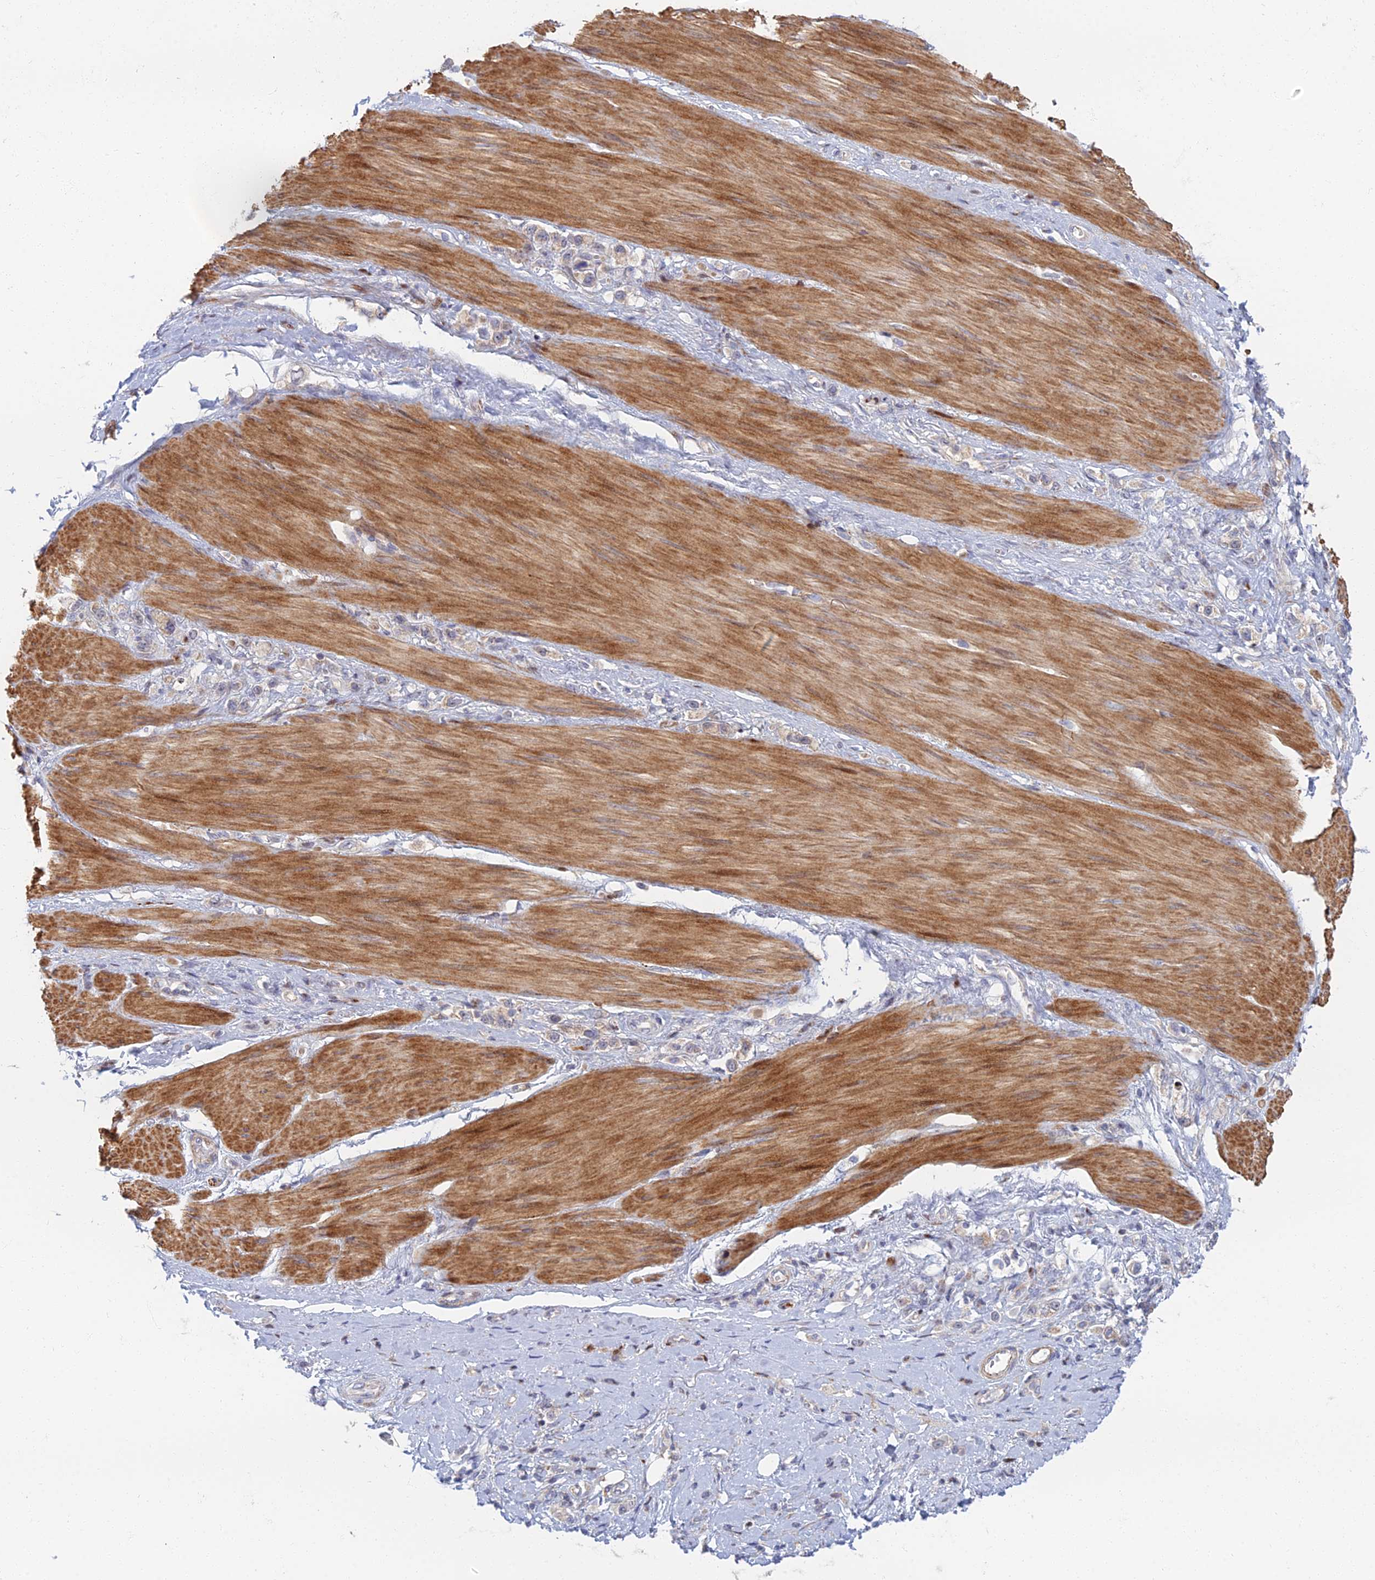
{"staining": {"intensity": "weak", "quantity": "<25%", "location": "cytoplasmic/membranous"}, "tissue": "stomach cancer", "cell_type": "Tumor cells", "image_type": "cancer", "snomed": [{"axis": "morphology", "description": "Adenocarcinoma, NOS"}, {"axis": "topography", "description": "Stomach"}], "caption": "Tumor cells are negative for brown protein staining in stomach adenocarcinoma. (Stains: DAB (3,3'-diaminobenzidine) immunohistochemistry (IHC) with hematoxylin counter stain, Microscopy: brightfield microscopy at high magnification).", "gene": "C15orf40", "patient": {"sex": "female", "age": 65}}